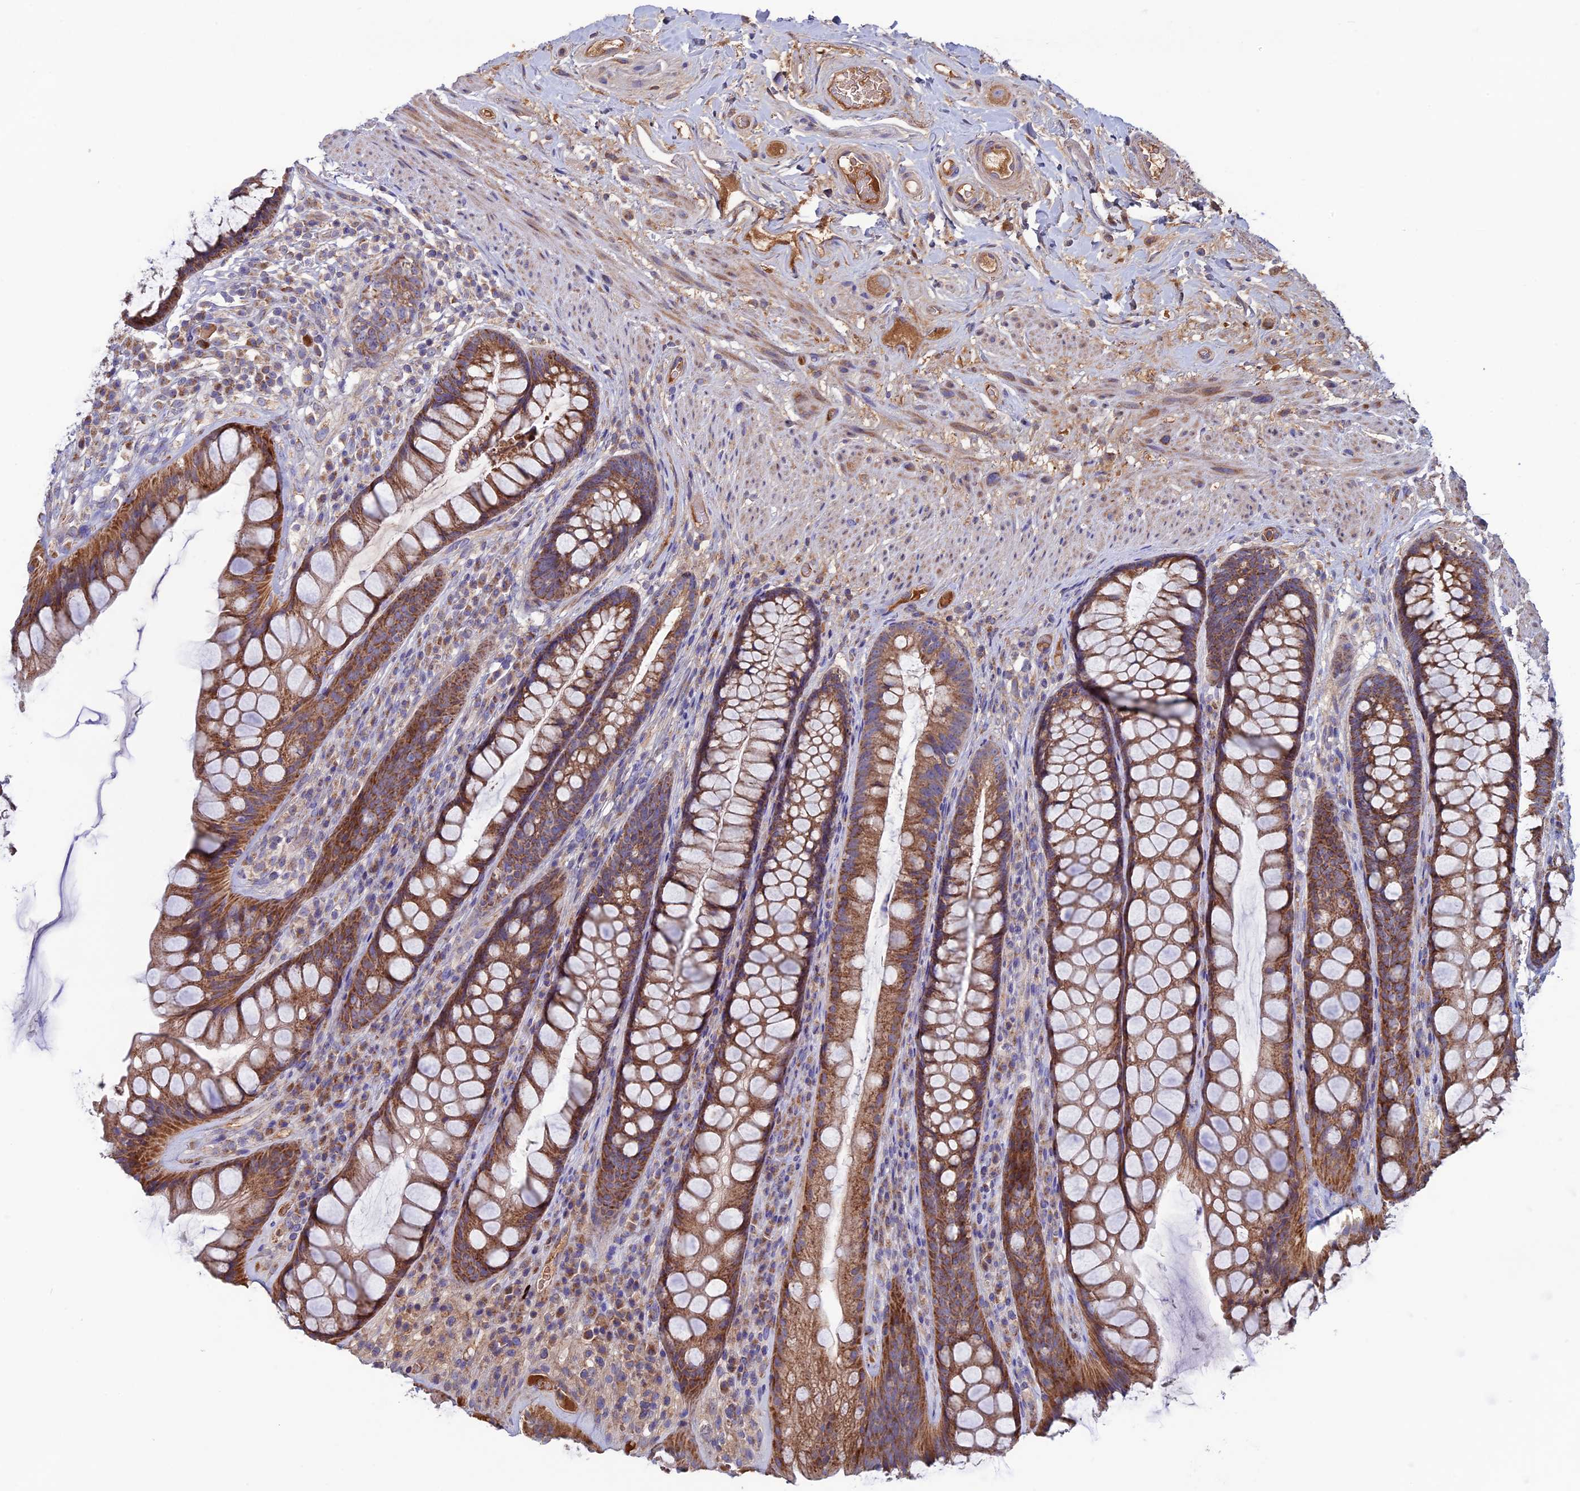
{"staining": {"intensity": "strong", "quantity": ">75%", "location": "cytoplasmic/membranous"}, "tissue": "rectum", "cell_type": "Glandular cells", "image_type": "normal", "snomed": [{"axis": "morphology", "description": "Normal tissue, NOS"}, {"axis": "topography", "description": "Rectum"}], "caption": "A high amount of strong cytoplasmic/membranous expression is seen in approximately >75% of glandular cells in benign rectum. (DAB IHC with brightfield microscopy, high magnification).", "gene": "SLC15A5", "patient": {"sex": "male", "age": 74}}